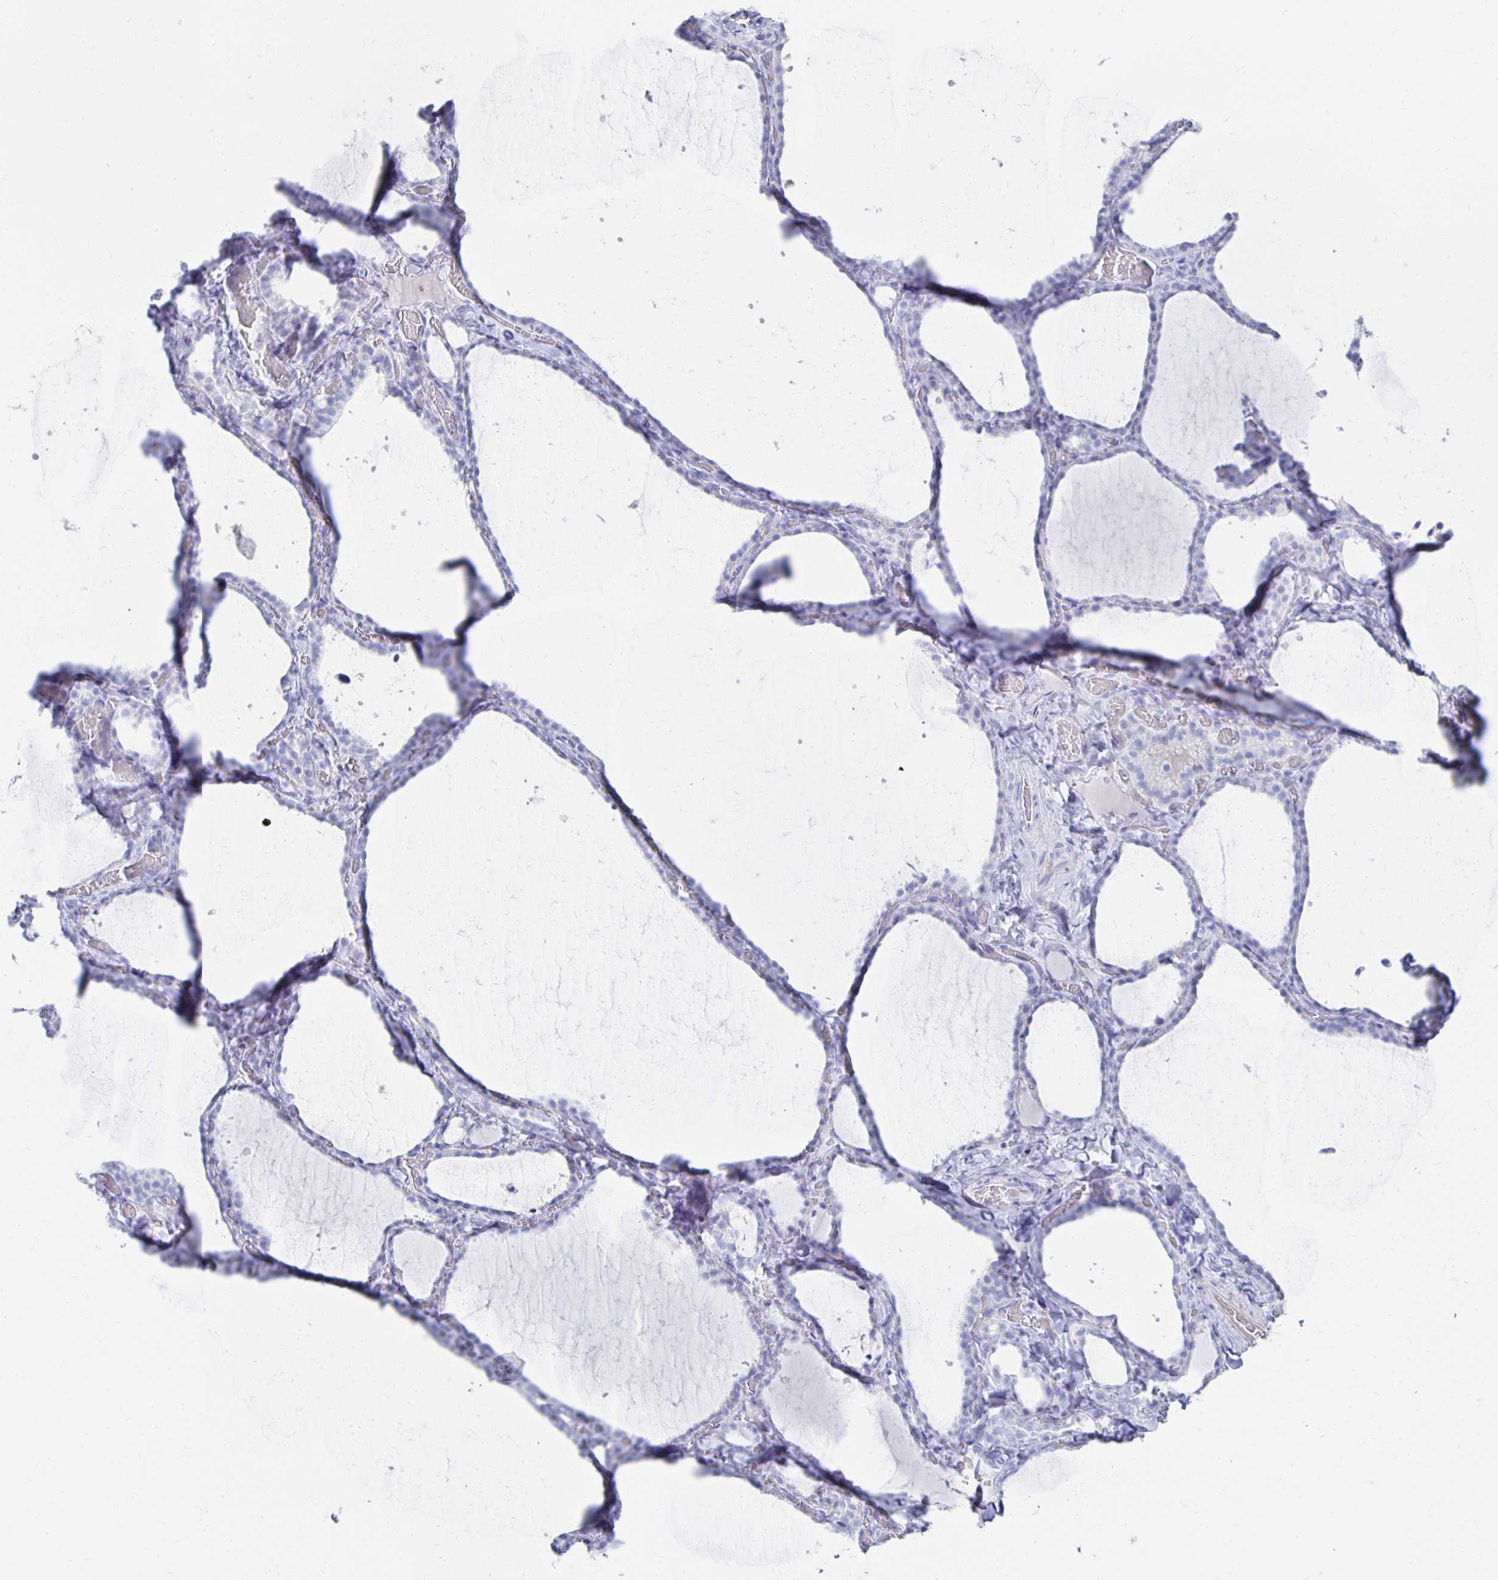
{"staining": {"intensity": "negative", "quantity": "none", "location": "none"}, "tissue": "thyroid gland", "cell_type": "Glandular cells", "image_type": "normal", "snomed": [{"axis": "morphology", "description": "Normal tissue, NOS"}, {"axis": "topography", "description": "Thyroid gland"}], "caption": "Immunohistochemistry (IHC) of benign thyroid gland exhibits no expression in glandular cells.", "gene": "PRDM7", "patient": {"sex": "female", "age": 22}}